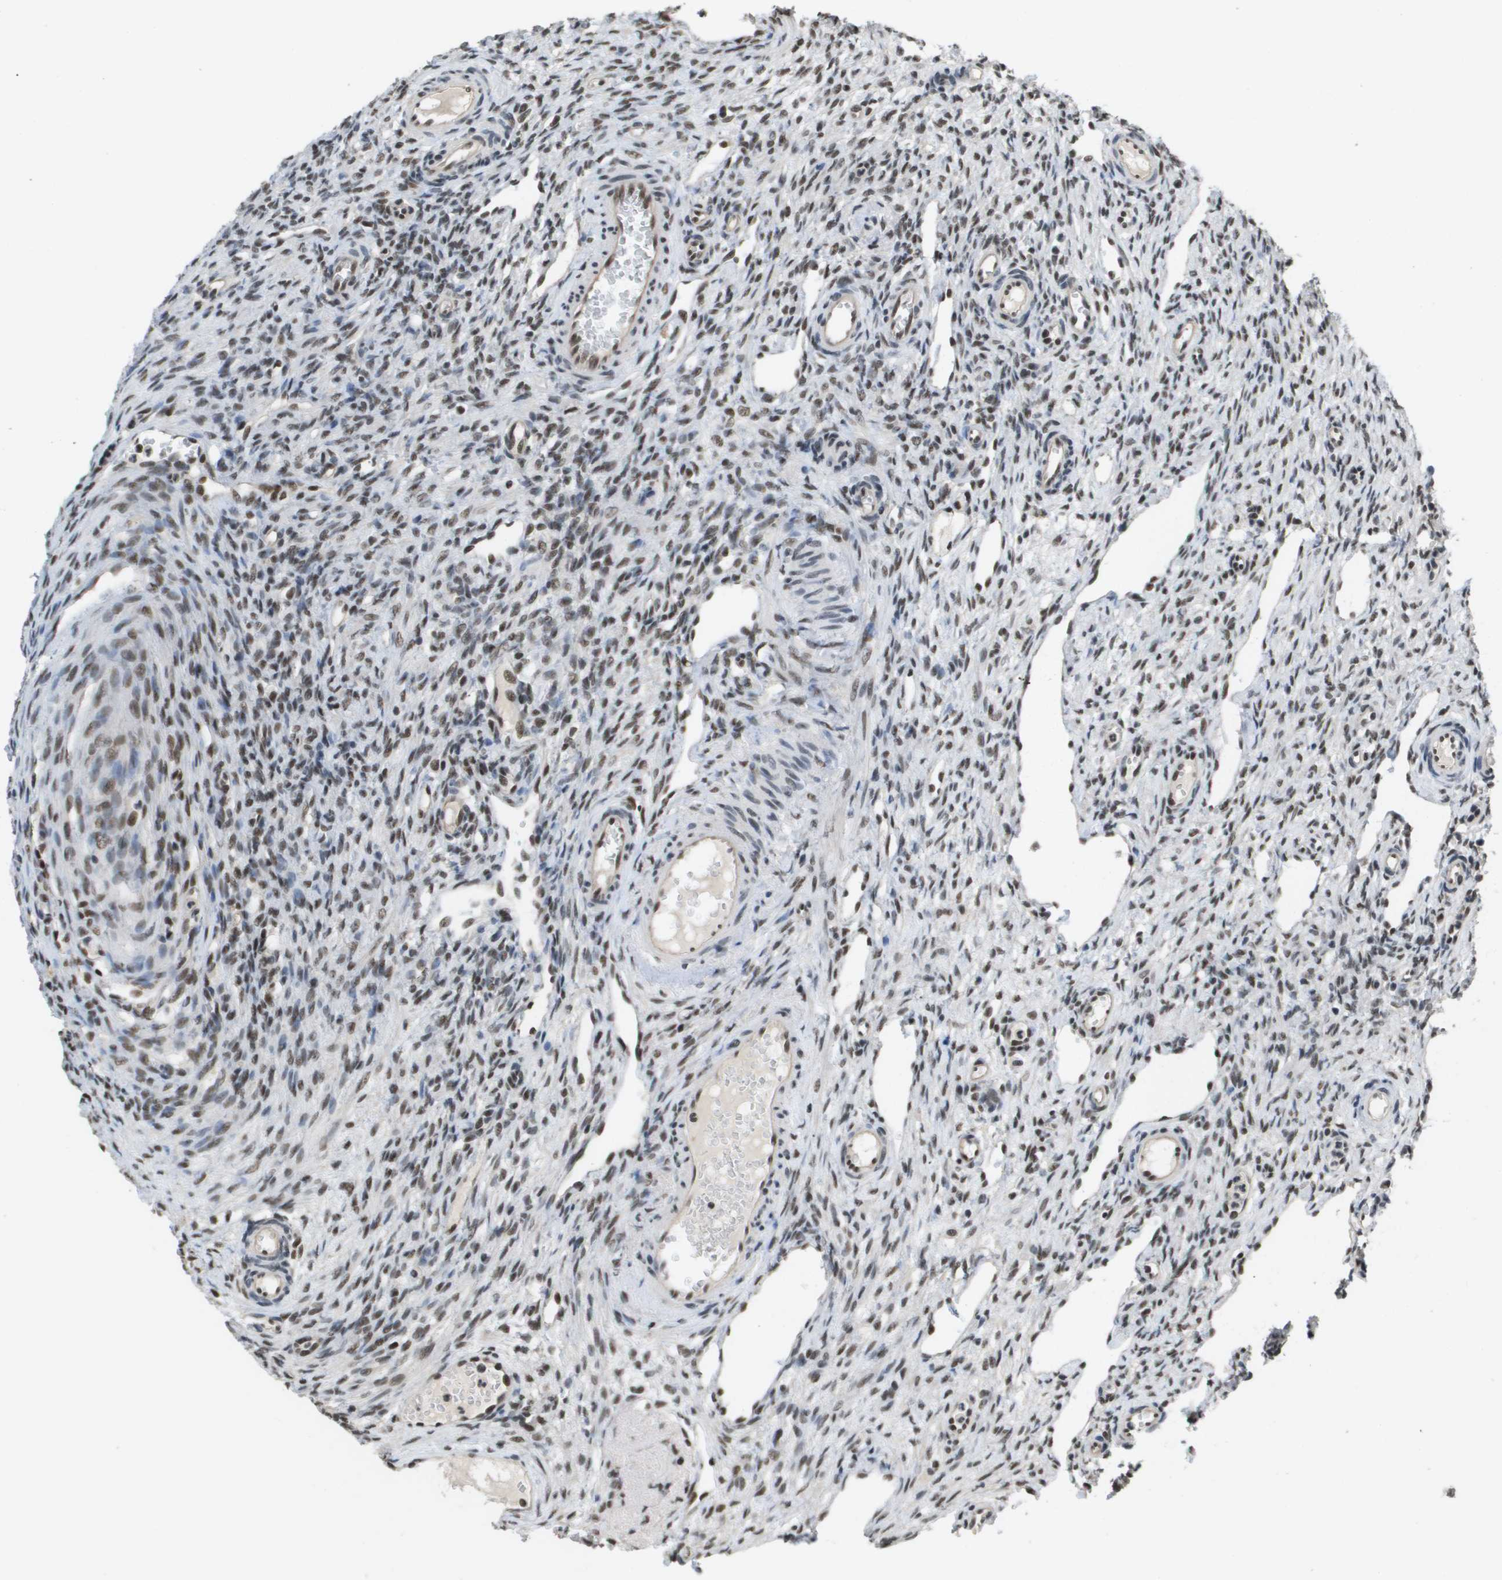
{"staining": {"intensity": "weak", "quantity": "25%-75%", "location": "nuclear"}, "tissue": "ovary", "cell_type": "Ovarian stroma cells", "image_type": "normal", "snomed": [{"axis": "morphology", "description": "Normal tissue, NOS"}, {"axis": "topography", "description": "Ovary"}], "caption": "Immunohistochemistry (DAB (3,3'-diaminobenzidine)) staining of unremarkable ovary exhibits weak nuclear protein positivity in about 25%-75% of ovarian stroma cells.", "gene": "ISY1", "patient": {"sex": "female", "age": 33}}